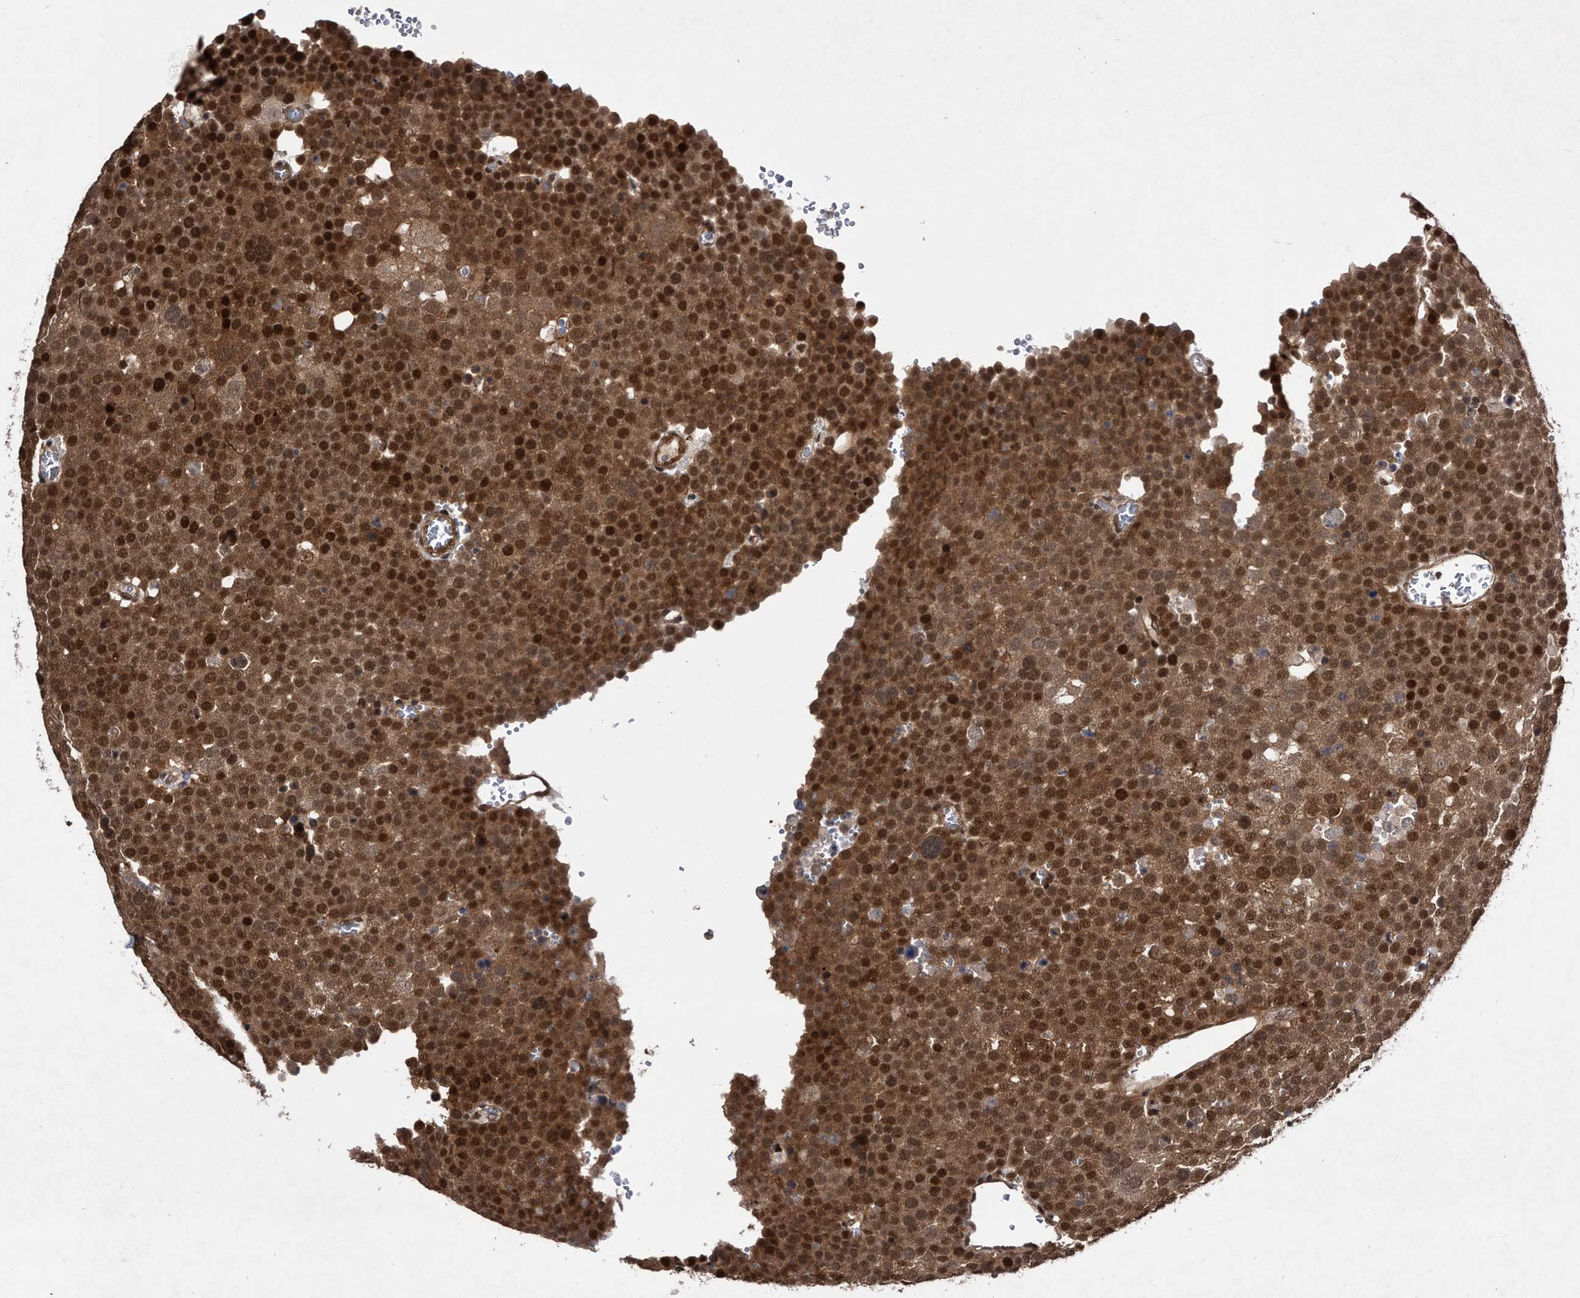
{"staining": {"intensity": "strong", "quantity": ">75%", "location": "cytoplasmic/membranous,nuclear"}, "tissue": "testis cancer", "cell_type": "Tumor cells", "image_type": "cancer", "snomed": [{"axis": "morphology", "description": "Seminoma, NOS"}, {"axis": "topography", "description": "Testis"}], "caption": "Brown immunohistochemical staining in seminoma (testis) exhibits strong cytoplasmic/membranous and nuclear expression in approximately >75% of tumor cells.", "gene": "RAD23B", "patient": {"sex": "male", "age": 71}}